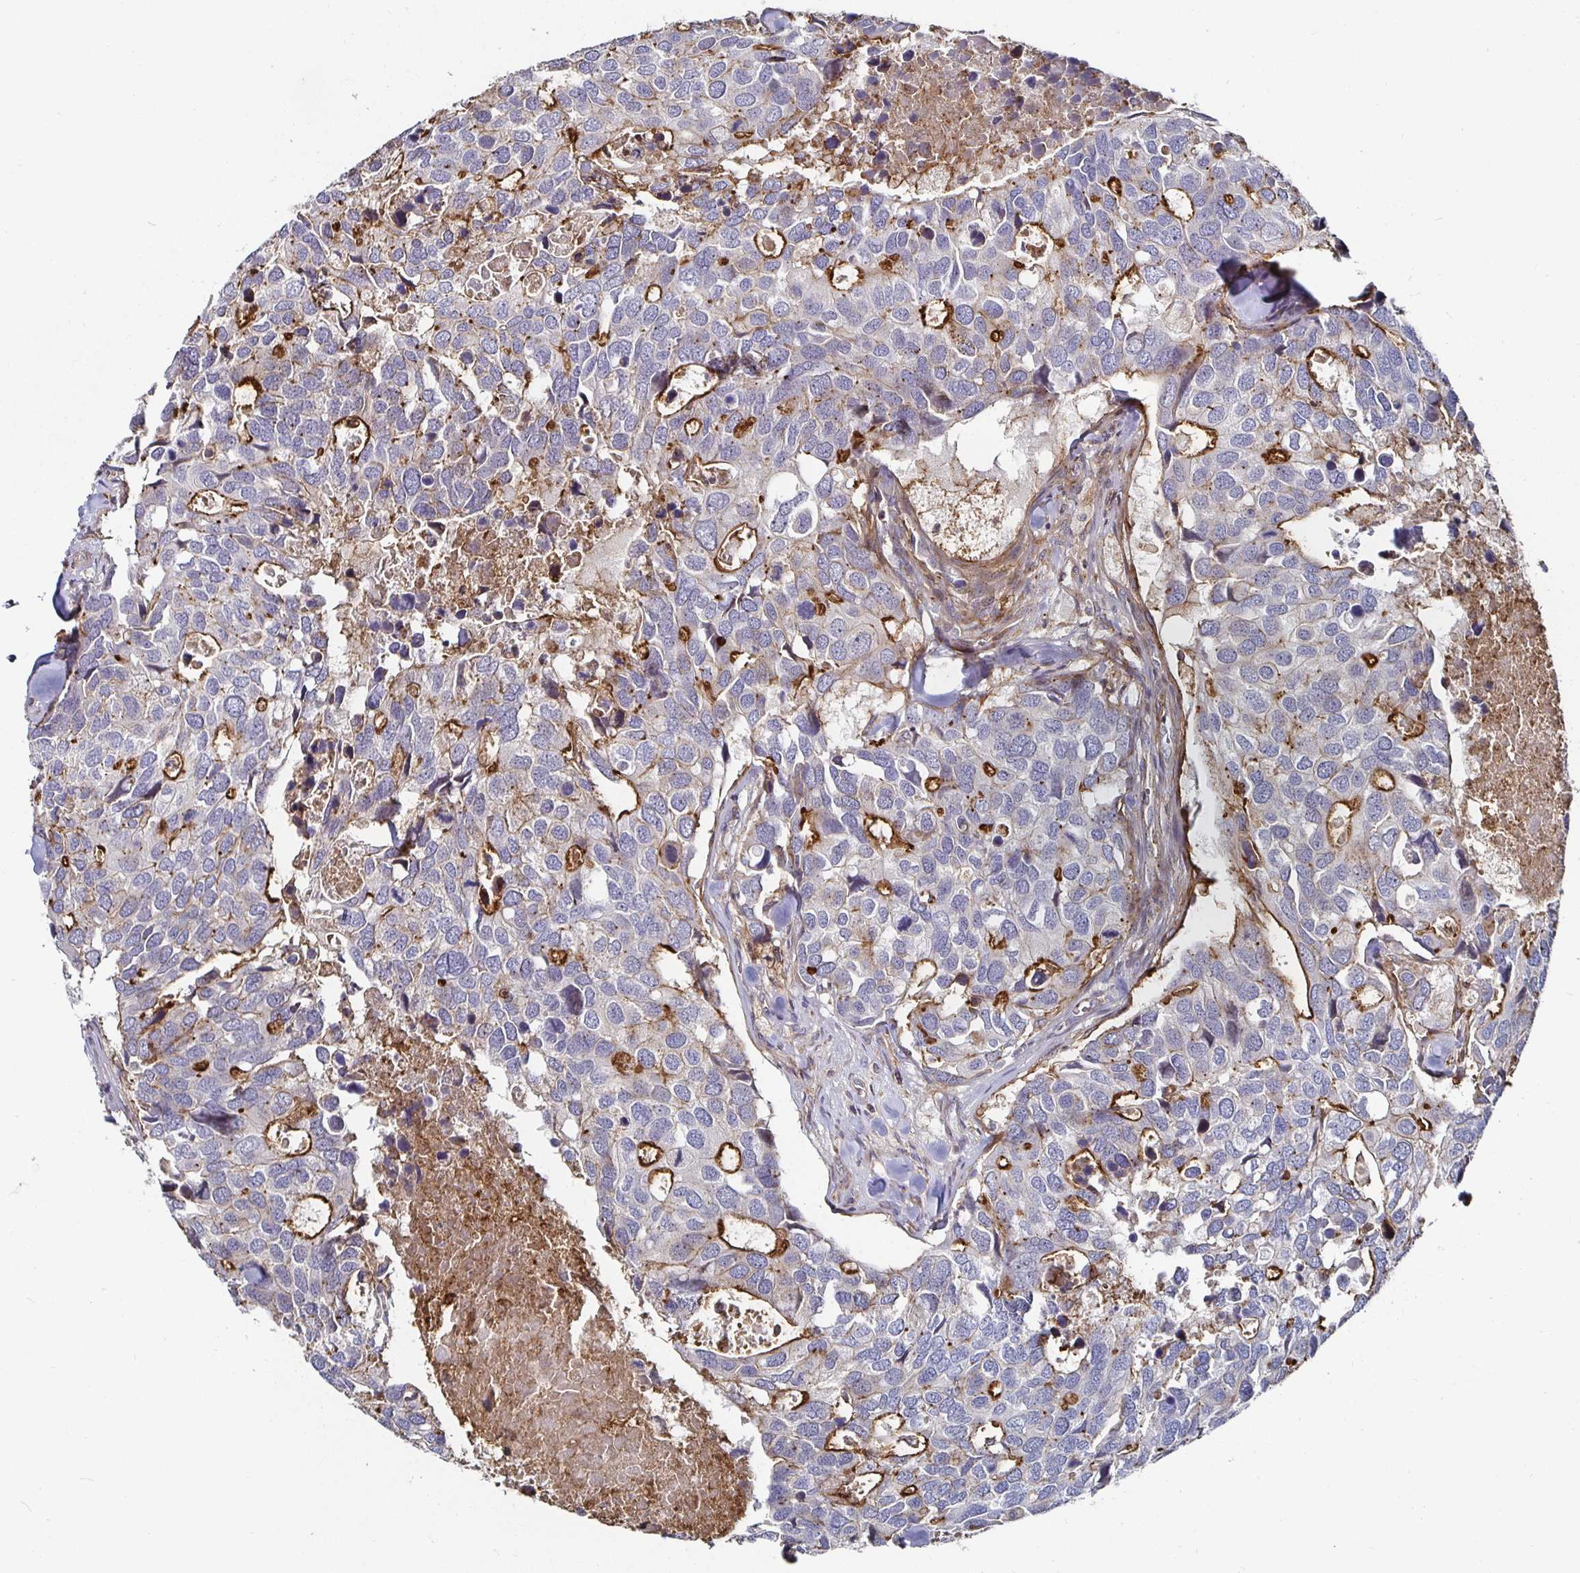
{"staining": {"intensity": "strong", "quantity": "<25%", "location": "cytoplasmic/membranous"}, "tissue": "breast cancer", "cell_type": "Tumor cells", "image_type": "cancer", "snomed": [{"axis": "morphology", "description": "Duct carcinoma"}, {"axis": "topography", "description": "Breast"}], "caption": "Intraductal carcinoma (breast) stained for a protein shows strong cytoplasmic/membranous positivity in tumor cells.", "gene": "GJA4", "patient": {"sex": "female", "age": 83}}